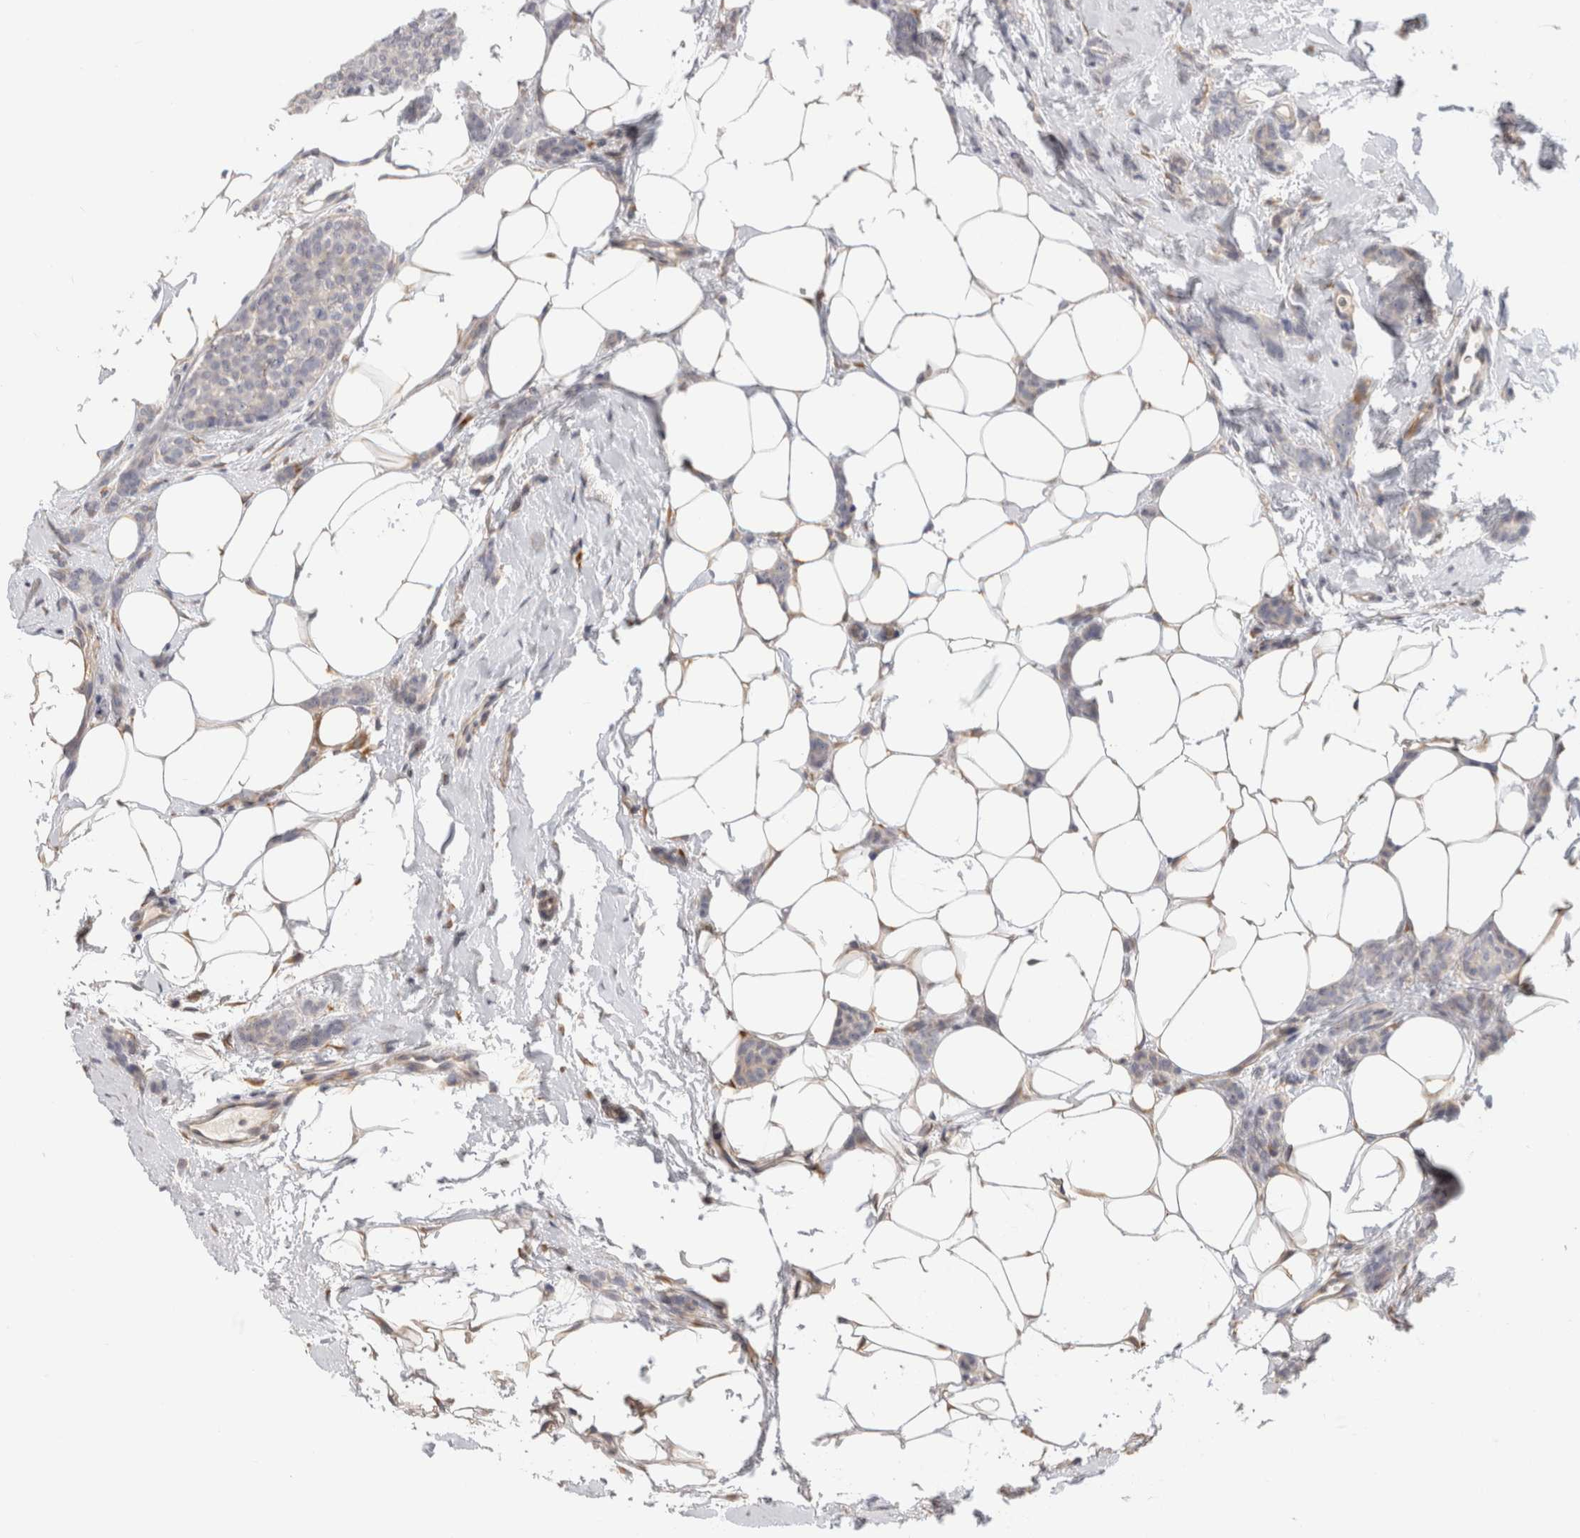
{"staining": {"intensity": "negative", "quantity": "none", "location": "none"}, "tissue": "breast cancer", "cell_type": "Tumor cells", "image_type": "cancer", "snomed": [{"axis": "morphology", "description": "Lobular carcinoma"}, {"axis": "topography", "description": "Skin"}, {"axis": "topography", "description": "Breast"}], "caption": "Immunohistochemical staining of human breast lobular carcinoma reveals no significant expression in tumor cells.", "gene": "APOL2", "patient": {"sex": "female", "age": 46}}